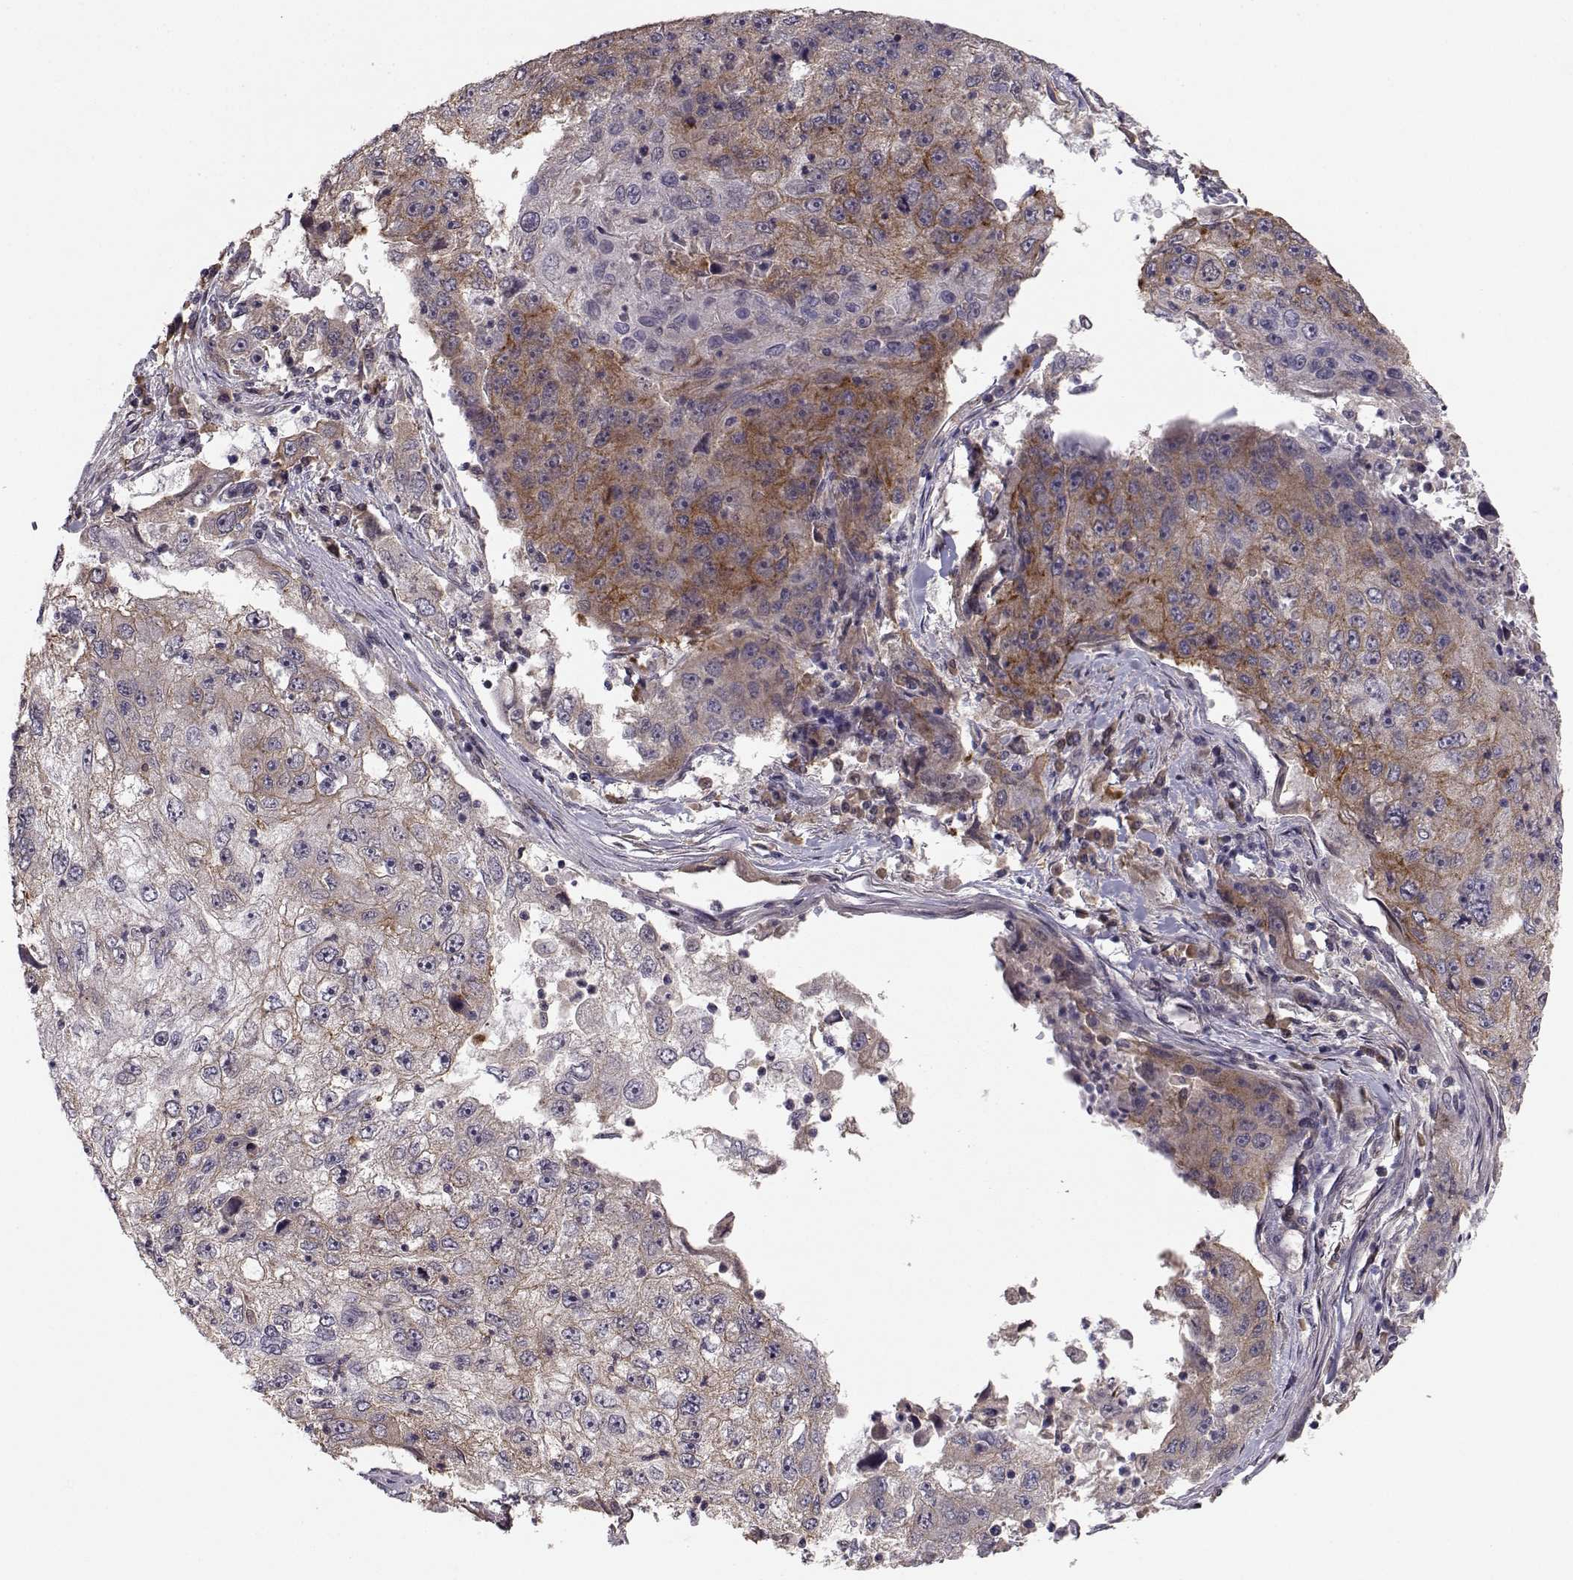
{"staining": {"intensity": "moderate", "quantity": "<25%", "location": "cytoplasmic/membranous"}, "tissue": "cervical cancer", "cell_type": "Tumor cells", "image_type": "cancer", "snomed": [{"axis": "morphology", "description": "Squamous cell carcinoma, NOS"}, {"axis": "topography", "description": "Cervix"}], "caption": "An image of human cervical cancer (squamous cell carcinoma) stained for a protein shows moderate cytoplasmic/membranous brown staining in tumor cells.", "gene": "PLEKHG3", "patient": {"sex": "female", "age": 36}}